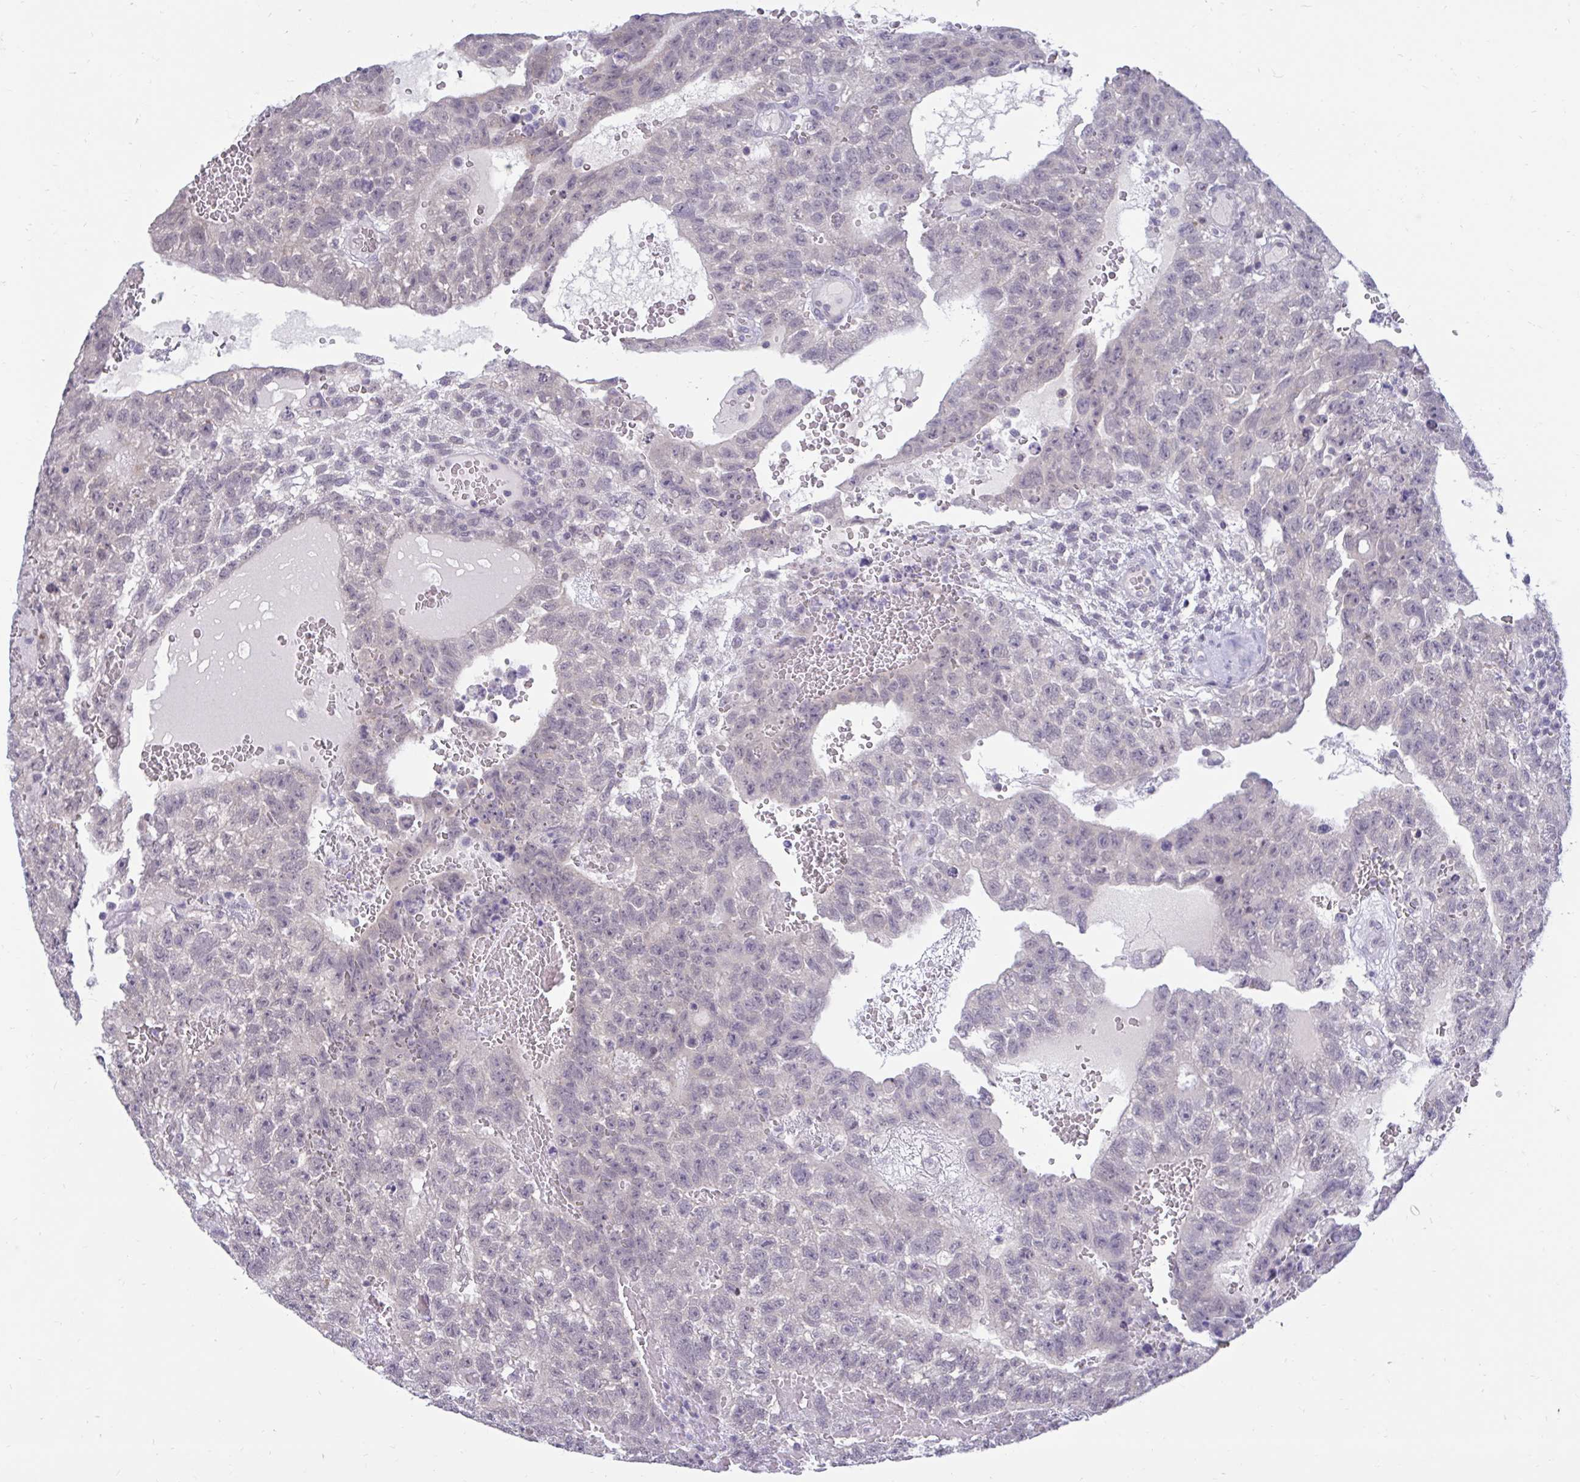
{"staining": {"intensity": "negative", "quantity": "none", "location": "none"}, "tissue": "testis cancer", "cell_type": "Tumor cells", "image_type": "cancer", "snomed": [{"axis": "morphology", "description": "Carcinoma, Embryonal, NOS"}, {"axis": "topography", "description": "Testis"}], "caption": "Embryonal carcinoma (testis) was stained to show a protein in brown. There is no significant positivity in tumor cells.", "gene": "ARPP19", "patient": {"sex": "male", "age": 26}}